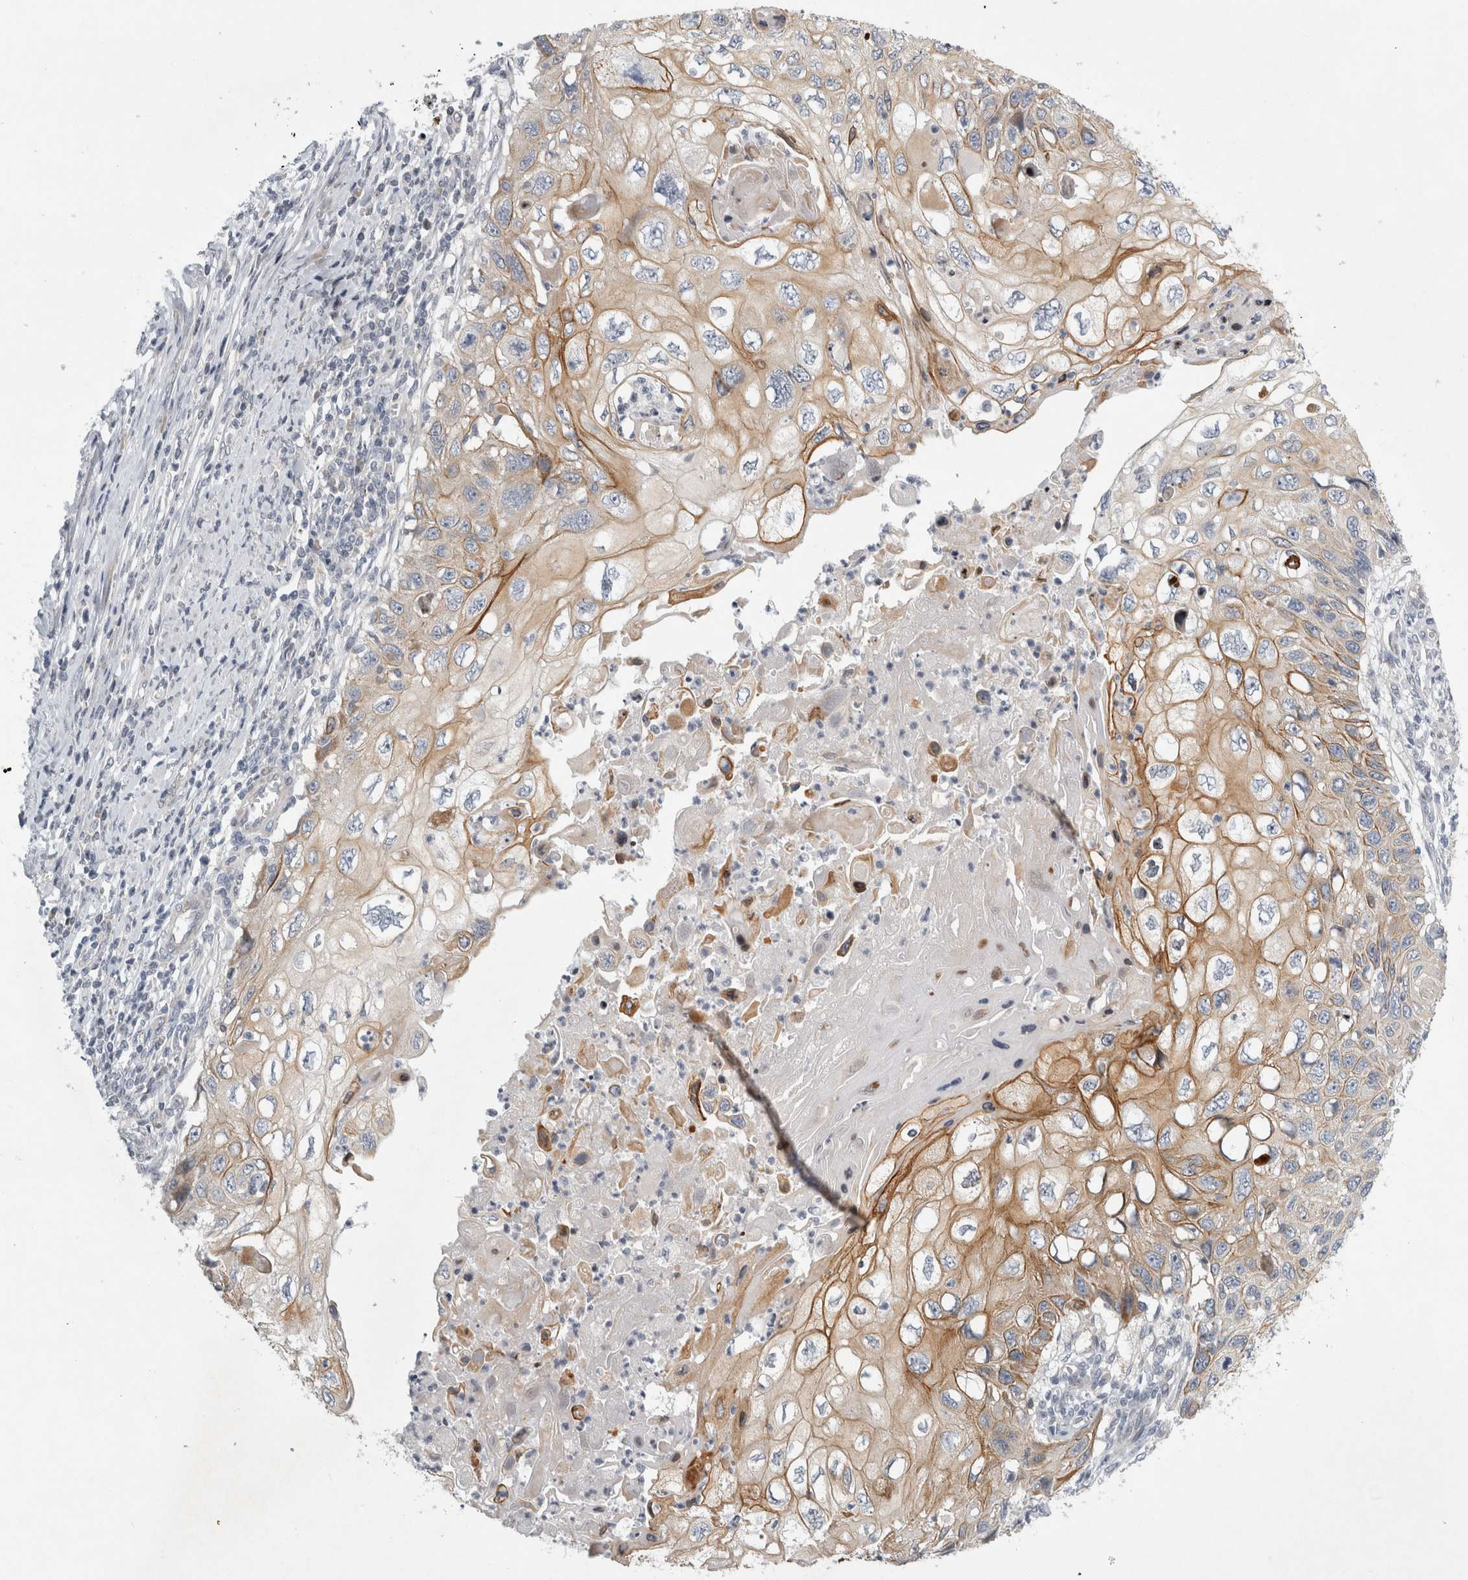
{"staining": {"intensity": "moderate", "quantity": "25%-75%", "location": "cytoplasmic/membranous"}, "tissue": "cervical cancer", "cell_type": "Tumor cells", "image_type": "cancer", "snomed": [{"axis": "morphology", "description": "Squamous cell carcinoma, NOS"}, {"axis": "topography", "description": "Cervix"}], "caption": "Cervical cancer (squamous cell carcinoma) stained with DAB immunohistochemistry (IHC) displays medium levels of moderate cytoplasmic/membranous positivity in approximately 25%-75% of tumor cells.", "gene": "UTP25", "patient": {"sex": "female", "age": 70}}